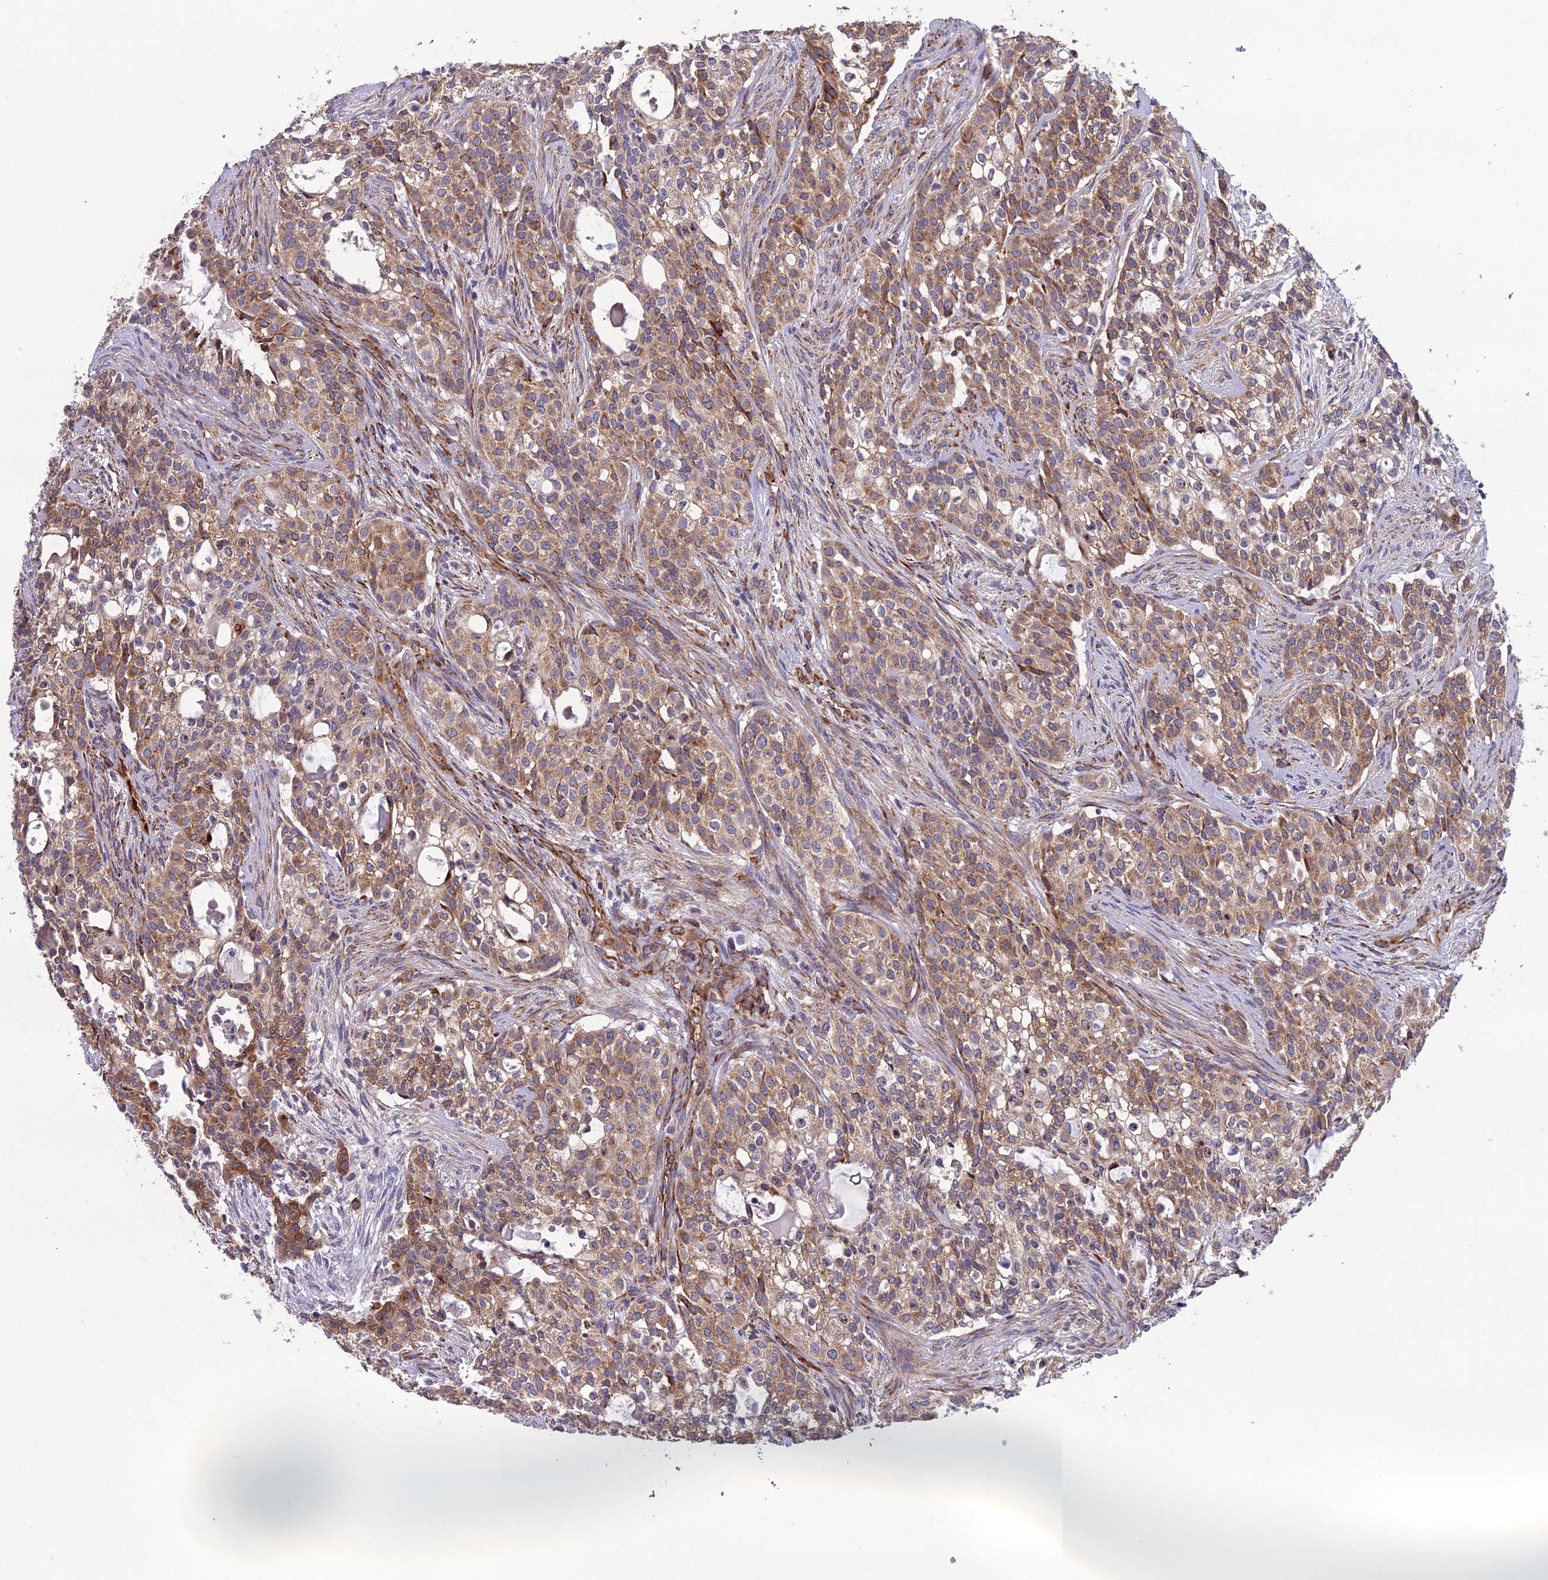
{"staining": {"intensity": "moderate", "quantity": ">75%", "location": "cytoplasmic/membranous"}, "tissue": "head and neck cancer", "cell_type": "Tumor cells", "image_type": "cancer", "snomed": [{"axis": "morphology", "description": "Adenocarcinoma, NOS"}, {"axis": "topography", "description": "Head-Neck"}], "caption": "Protein analysis of head and neck cancer tissue shows moderate cytoplasmic/membranous positivity in about >75% of tumor cells.", "gene": "NODAL", "patient": {"sex": "male", "age": 81}}